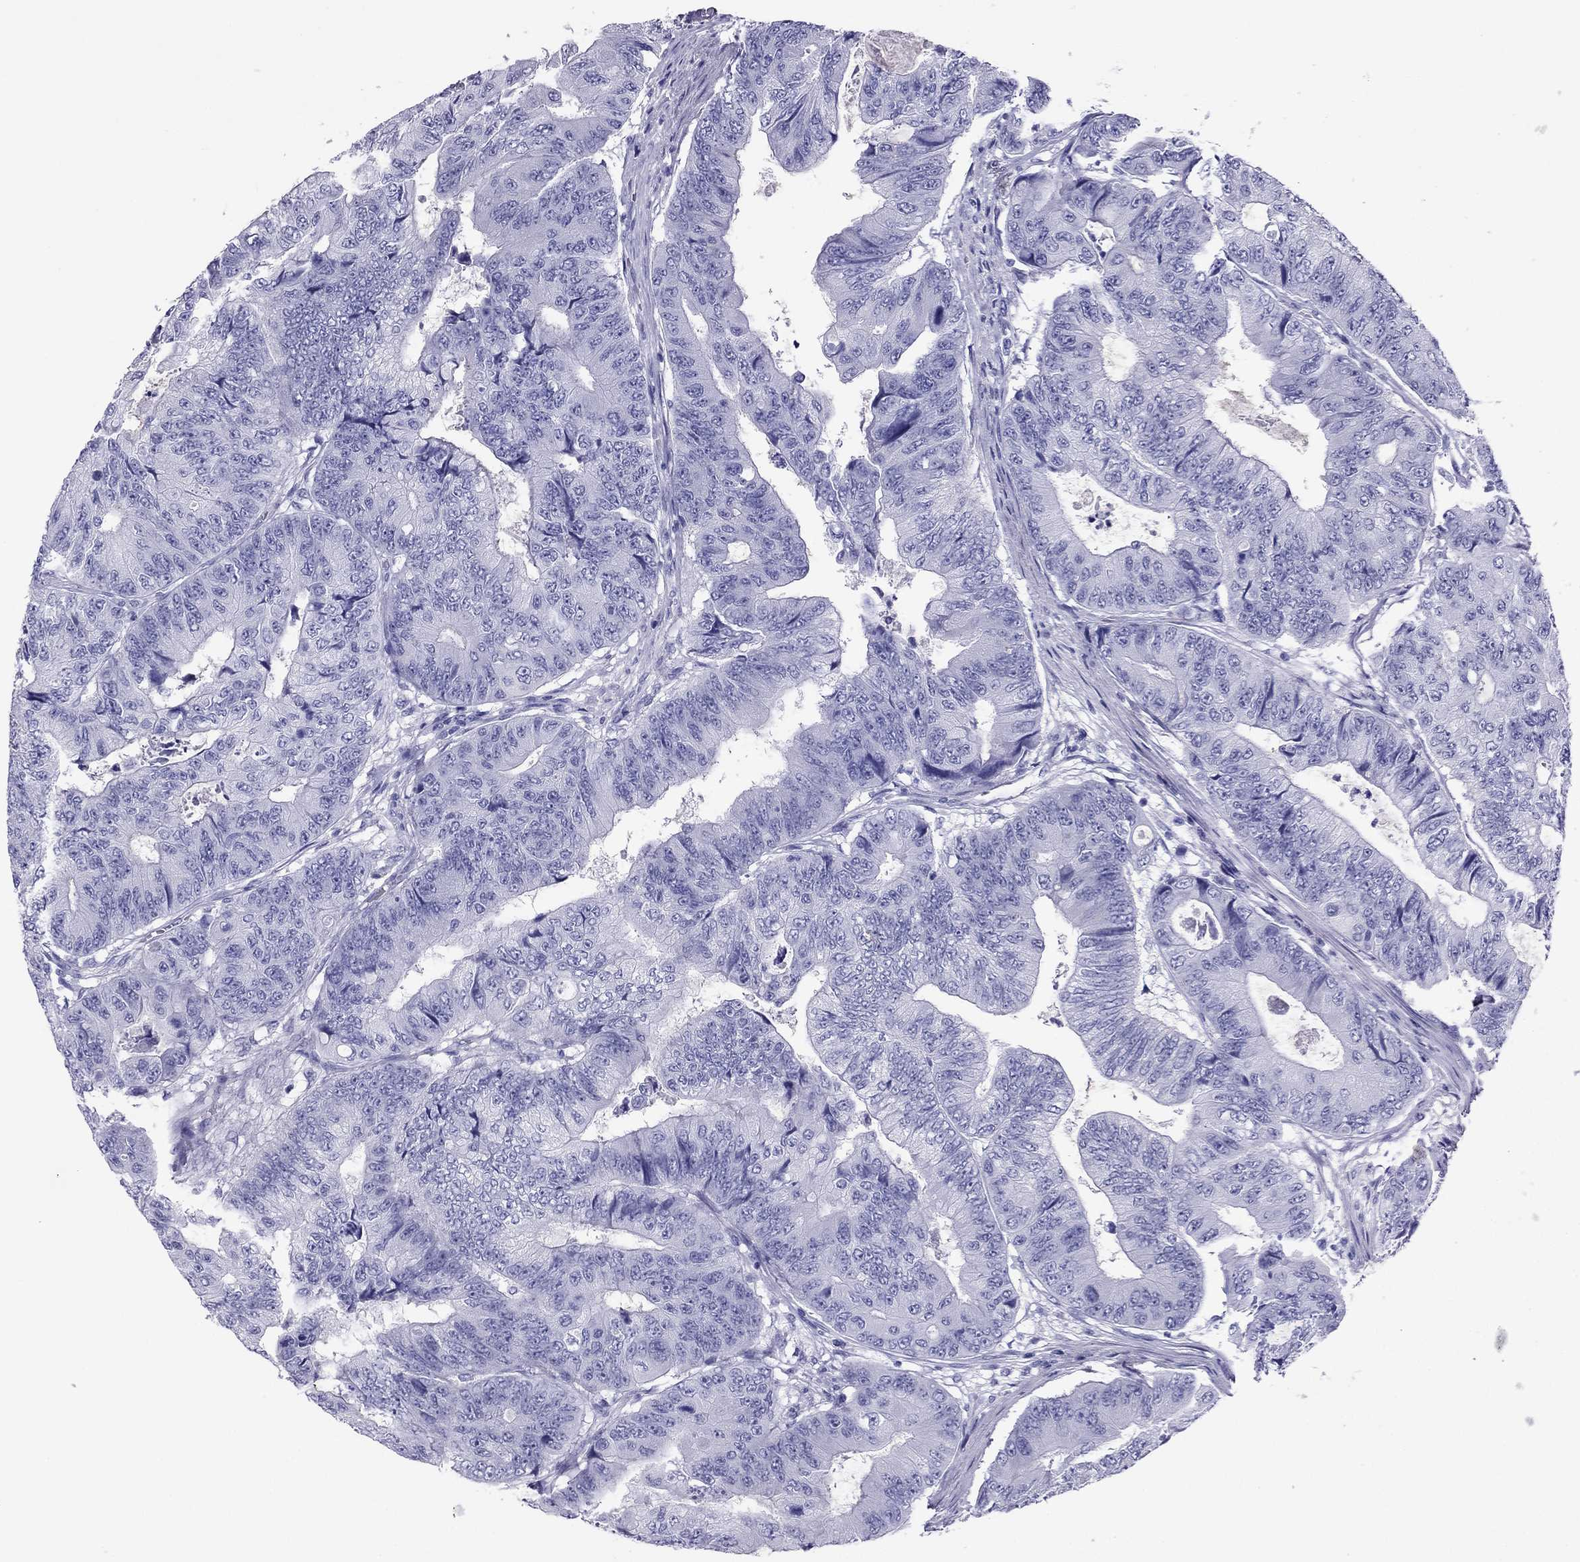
{"staining": {"intensity": "negative", "quantity": "none", "location": "none"}, "tissue": "colorectal cancer", "cell_type": "Tumor cells", "image_type": "cancer", "snomed": [{"axis": "morphology", "description": "Adenocarcinoma, NOS"}, {"axis": "topography", "description": "Colon"}], "caption": "Immunohistochemistry histopathology image of human colorectal adenocarcinoma stained for a protein (brown), which exhibits no expression in tumor cells. (DAB immunohistochemistry visualized using brightfield microscopy, high magnification).", "gene": "PDE6A", "patient": {"sex": "female", "age": 48}}